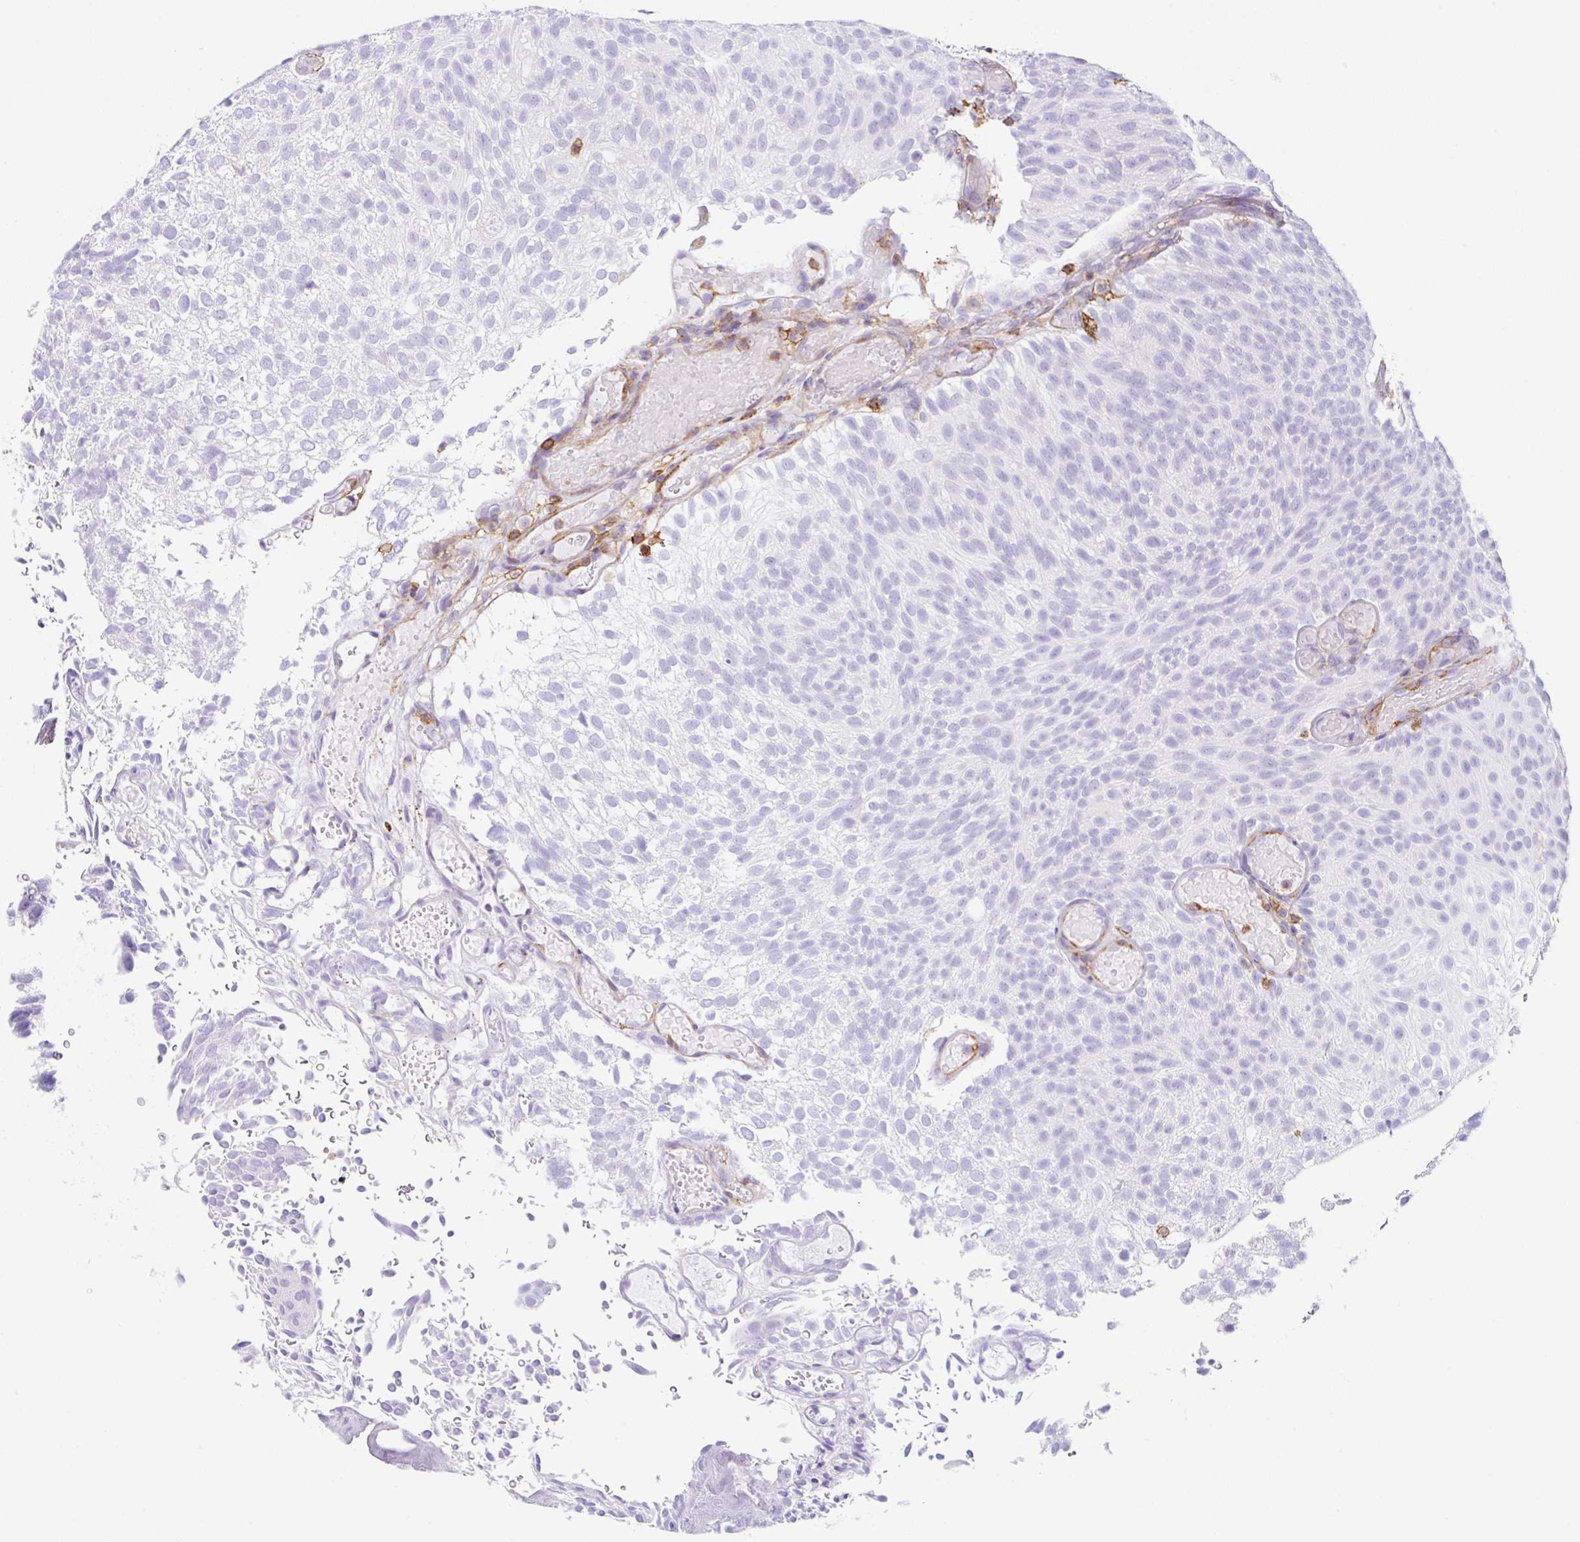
{"staining": {"intensity": "negative", "quantity": "none", "location": "none"}, "tissue": "urothelial cancer", "cell_type": "Tumor cells", "image_type": "cancer", "snomed": [{"axis": "morphology", "description": "Urothelial carcinoma, Low grade"}, {"axis": "topography", "description": "Urinary bladder"}], "caption": "Tumor cells show no significant positivity in urothelial cancer.", "gene": "MTTP", "patient": {"sex": "male", "age": 78}}